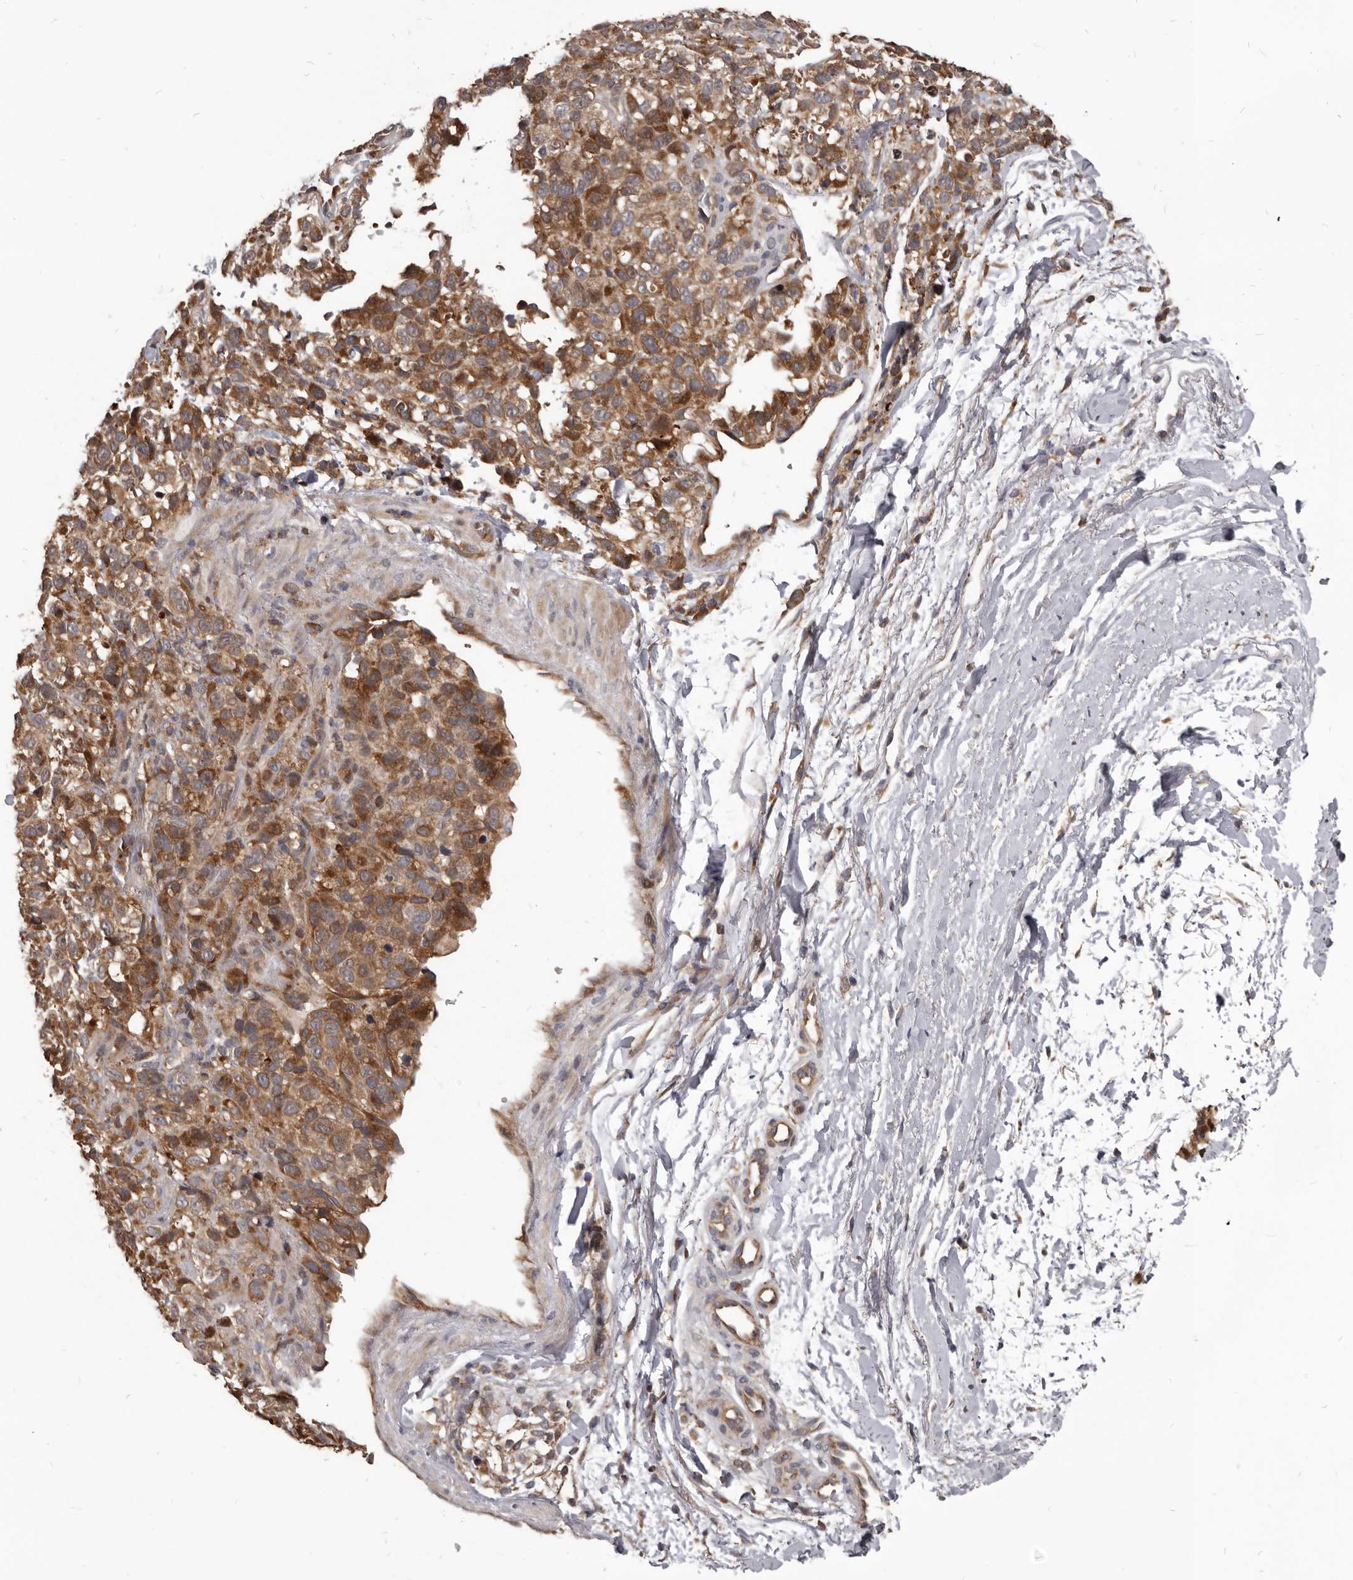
{"staining": {"intensity": "moderate", "quantity": ">75%", "location": "cytoplasmic/membranous"}, "tissue": "melanoma", "cell_type": "Tumor cells", "image_type": "cancer", "snomed": [{"axis": "morphology", "description": "Malignant melanoma, Metastatic site"}, {"axis": "topography", "description": "Skin"}], "caption": "A histopathology image showing moderate cytoplasmic/membranous positivity in approximately >75% of tumor cells in melanoma, as visualized by brown immunohistochemical staining.", "gene": "MAP3K14", "patient": {"sex": "female", "age": 72}}